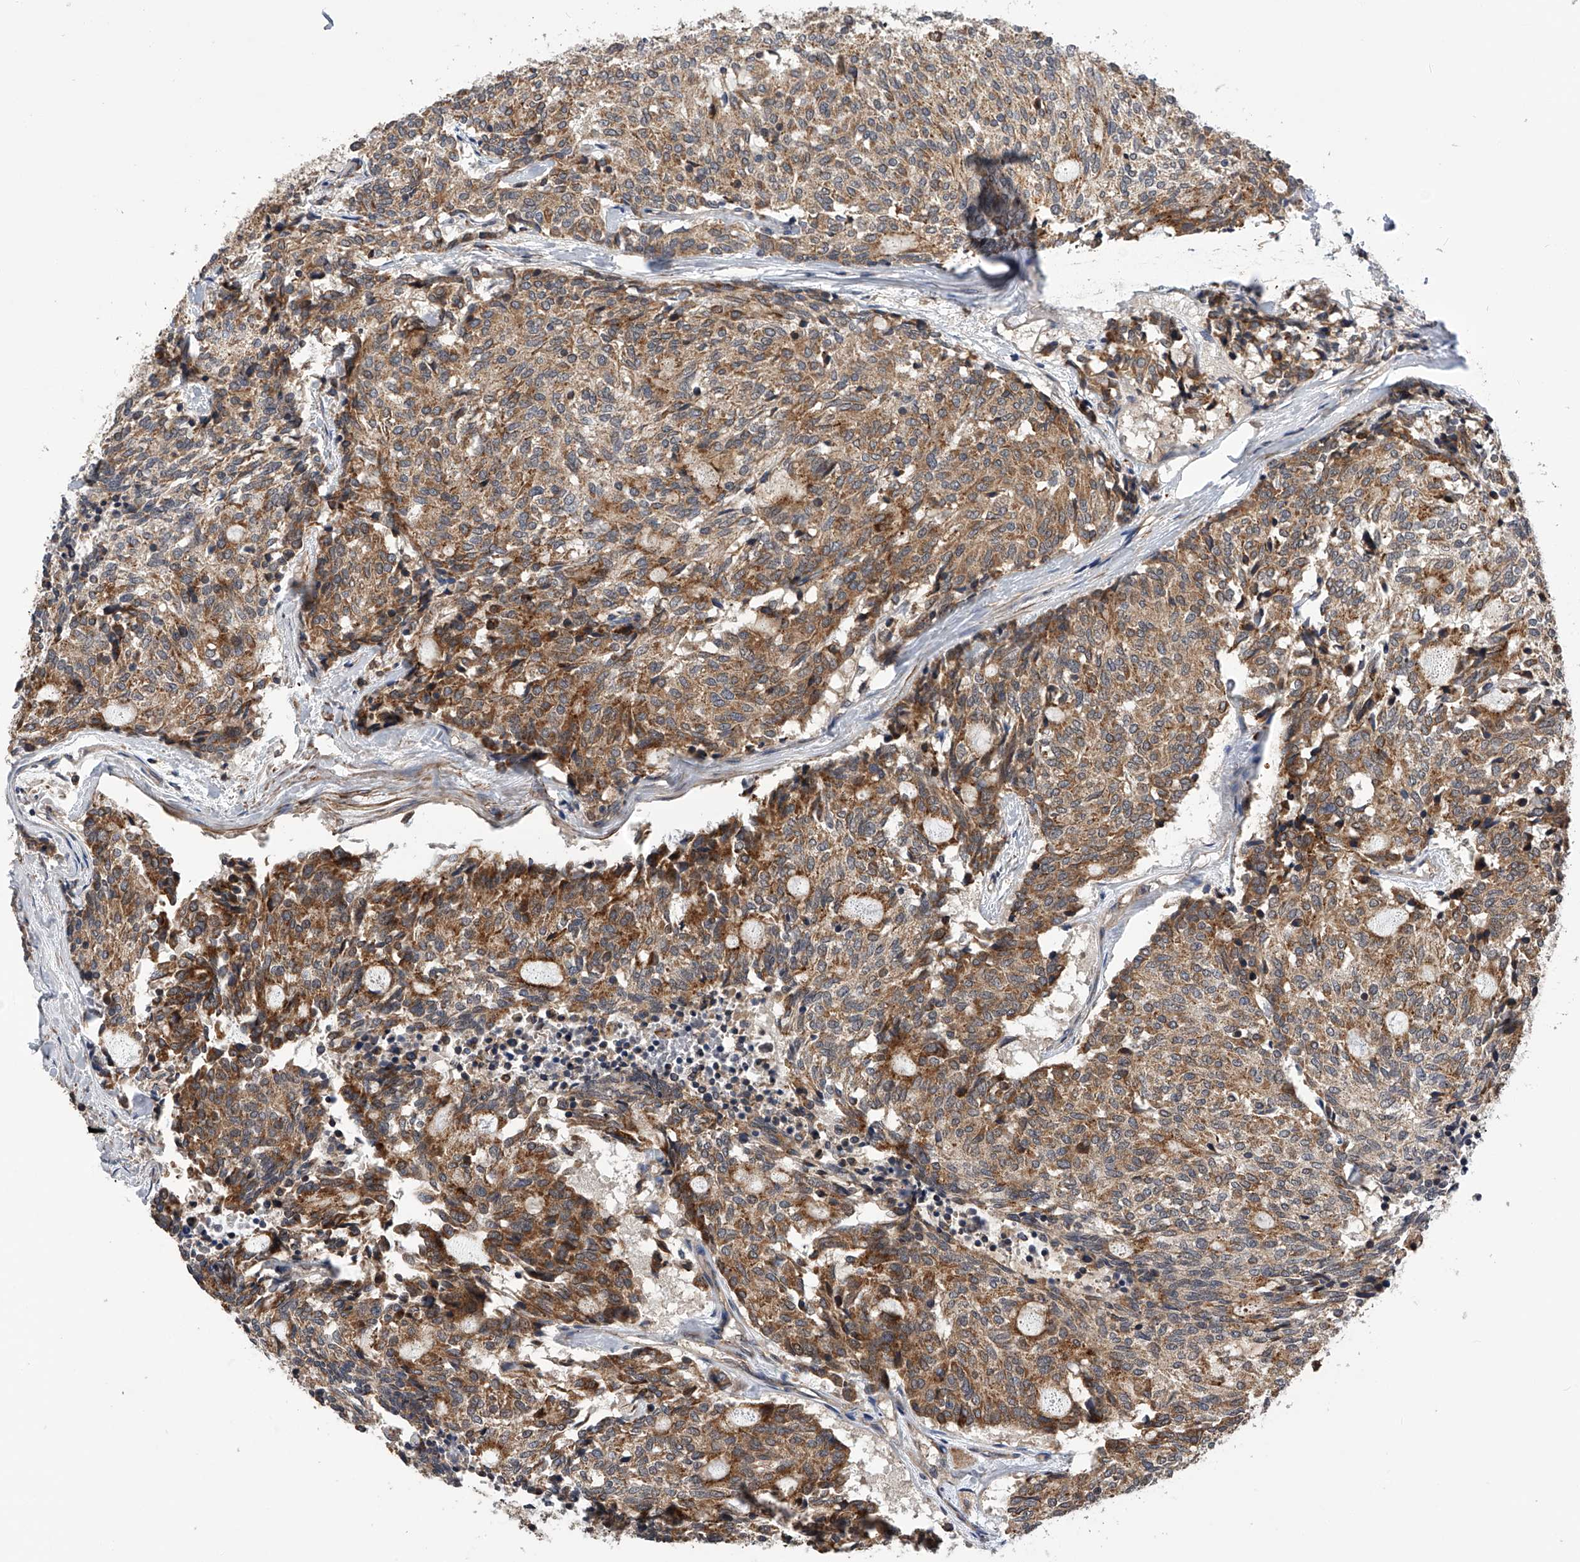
{"staining": {"intensity": "moderate", "quantity": ">75%", "location": "cytoplasmic/membranous"}, "tissue": "carcinoid", "cell_type": "Tumor cells", "image_type": "cancer", "snomed": [{"axis": "morphology", "description": "Carcinoid, malignant, NOS"}, {"axis": "topography", "description": "Pancreas"}], "caption": "A medium amount of moderate cytoplasmic/membranous expression is appreciated in about >75% of tumor cells in carcinoid tissue. (Brightfield microscopy of DAB IHC at high magnification).", "gene": "SPOCK1", "patient": {"sex": "female", "age": 54}}